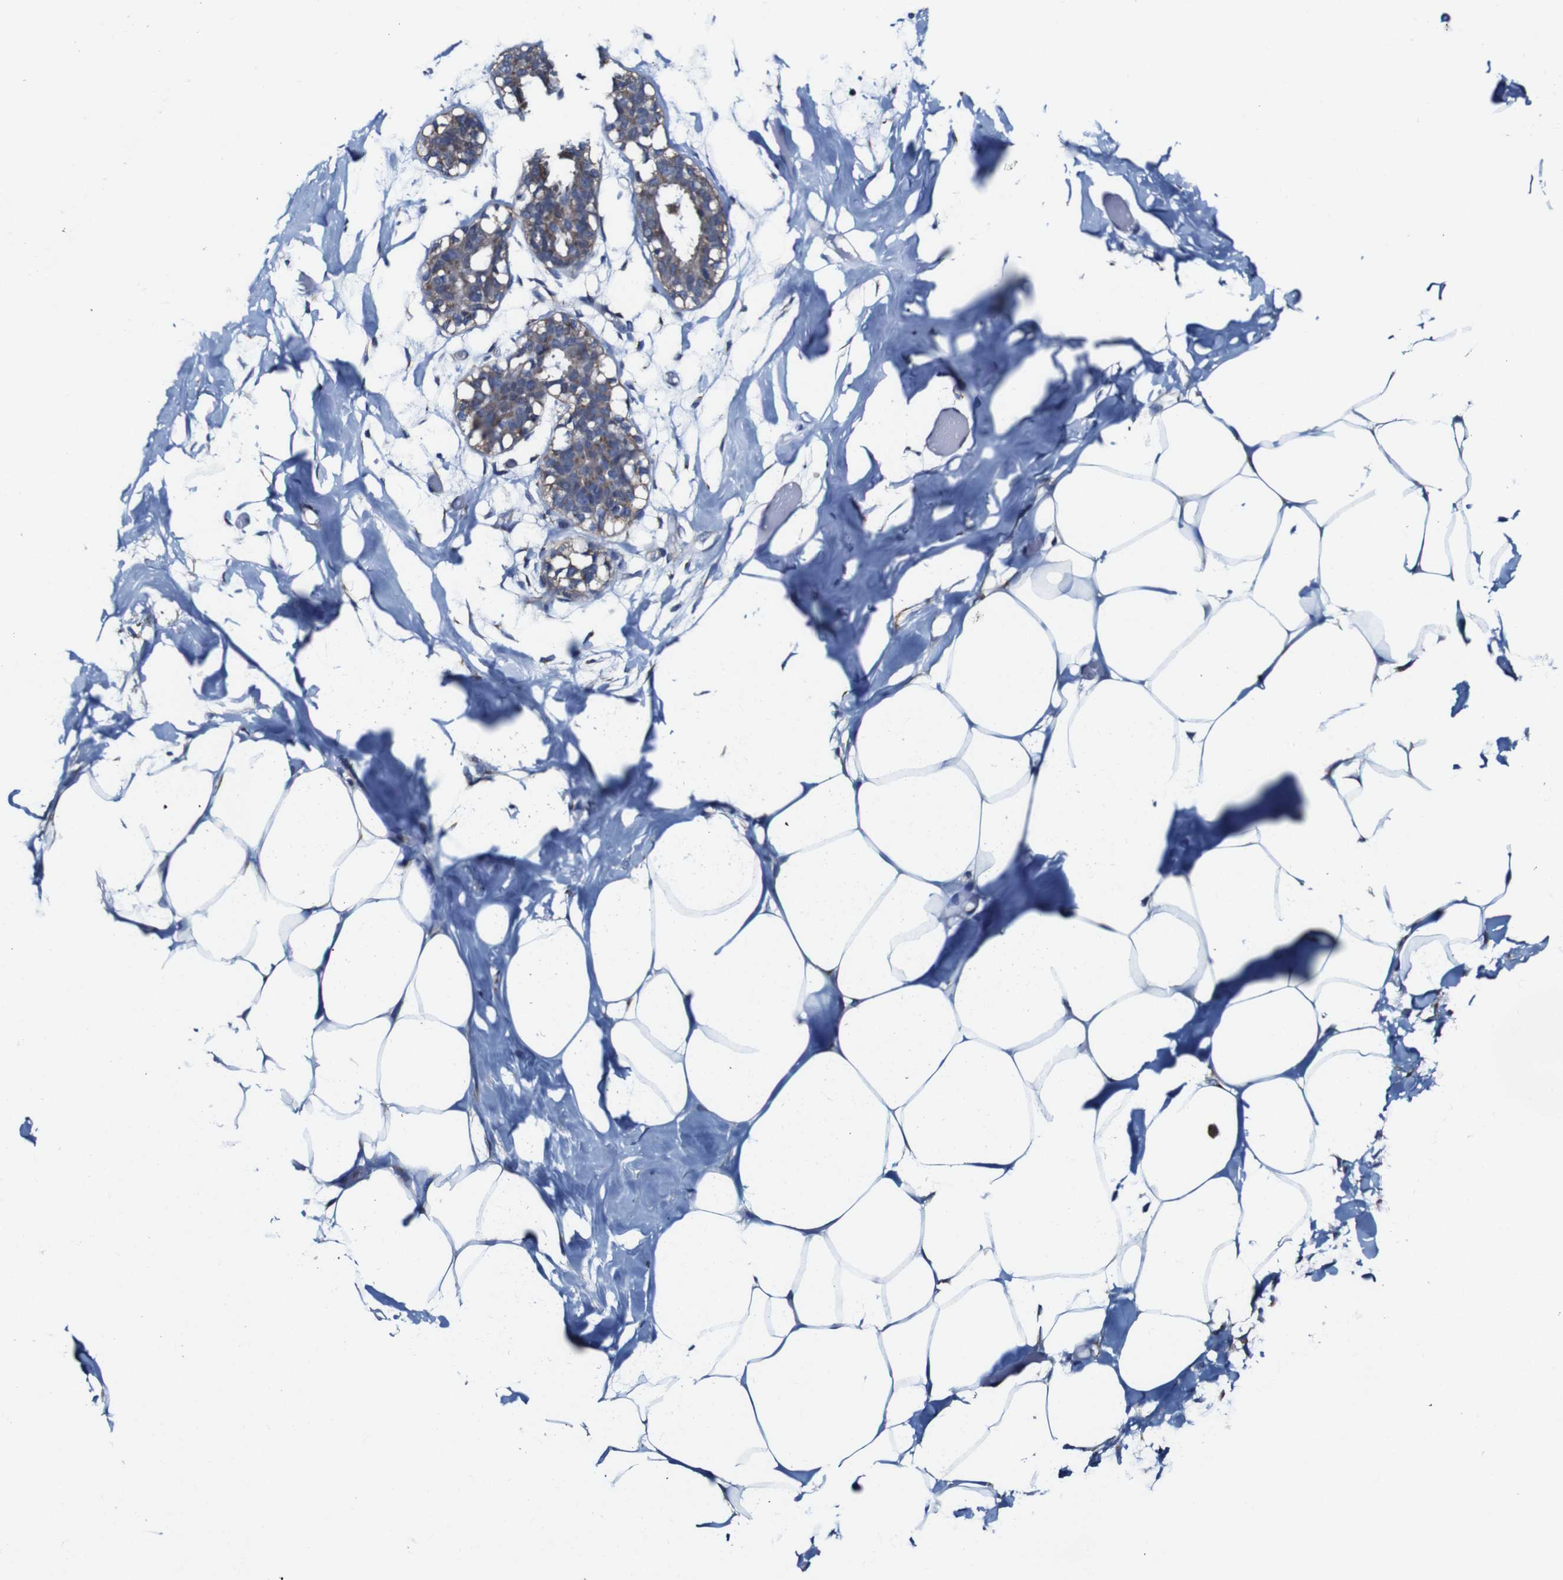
{"staining": {"intensity": "negative", "quantity": "none", "location": "none"}, "tissue": "adipose tissue", "cell_type": "Adipocytes", "image_type": "normal", "snomed": [{"axis": "morphology", "description": "Normal tissue, NOS"}, {"axis": "topography", "description": "Breast"}, {"axis": "topography", "description": "Adipose tissue"}], "caption": "This is an immunohistochemistry (IHC) micrograph of benign adipose tissue. There is no staining in adipocytes.", "gene": "CSF1R", "patient": {"sex": "female", "age": 25}}